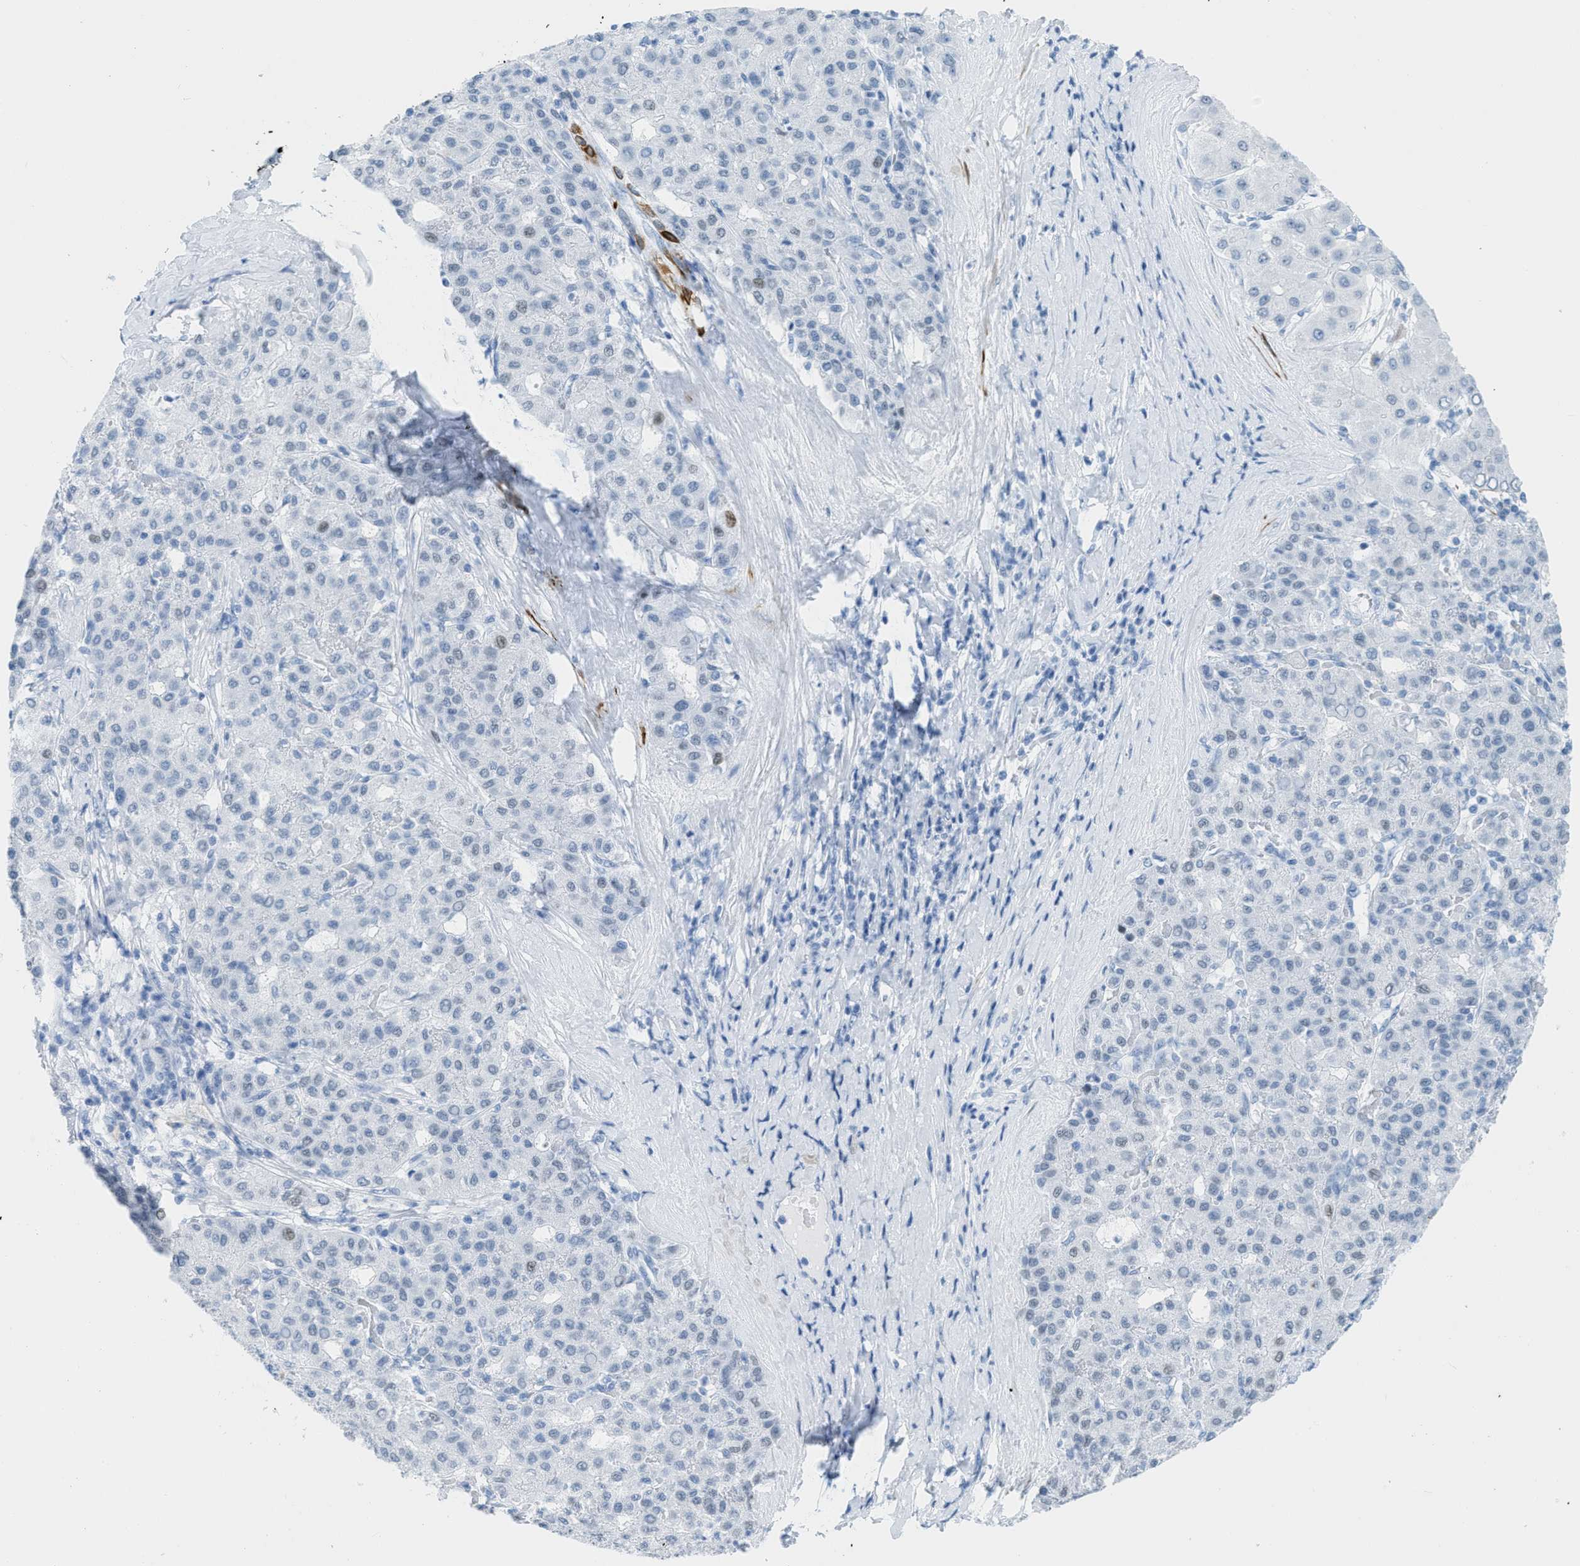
{"staining": {"intensity": "negative", "quantity": "none", "location": "none"}, "tissue": "liver cancer", "cell_type": "Tumor cells", "image_type": "cancer", "snomed": [{"axis": "morphology", "description": "Carcinoma, Hepatocellular, NOS"}, {"axis": "topography", "description": "Liver"}], "caption": "Tumor cells show no significant protein staining in liver cancer. (Stains: DAB (3,3'-diaminobenzidine) IHC with hematoxylin counter stain, Microscopy: brightfield microscopy at high magnification).", "gene": "DES", "patient": {"sex": "male", "age": 65}}